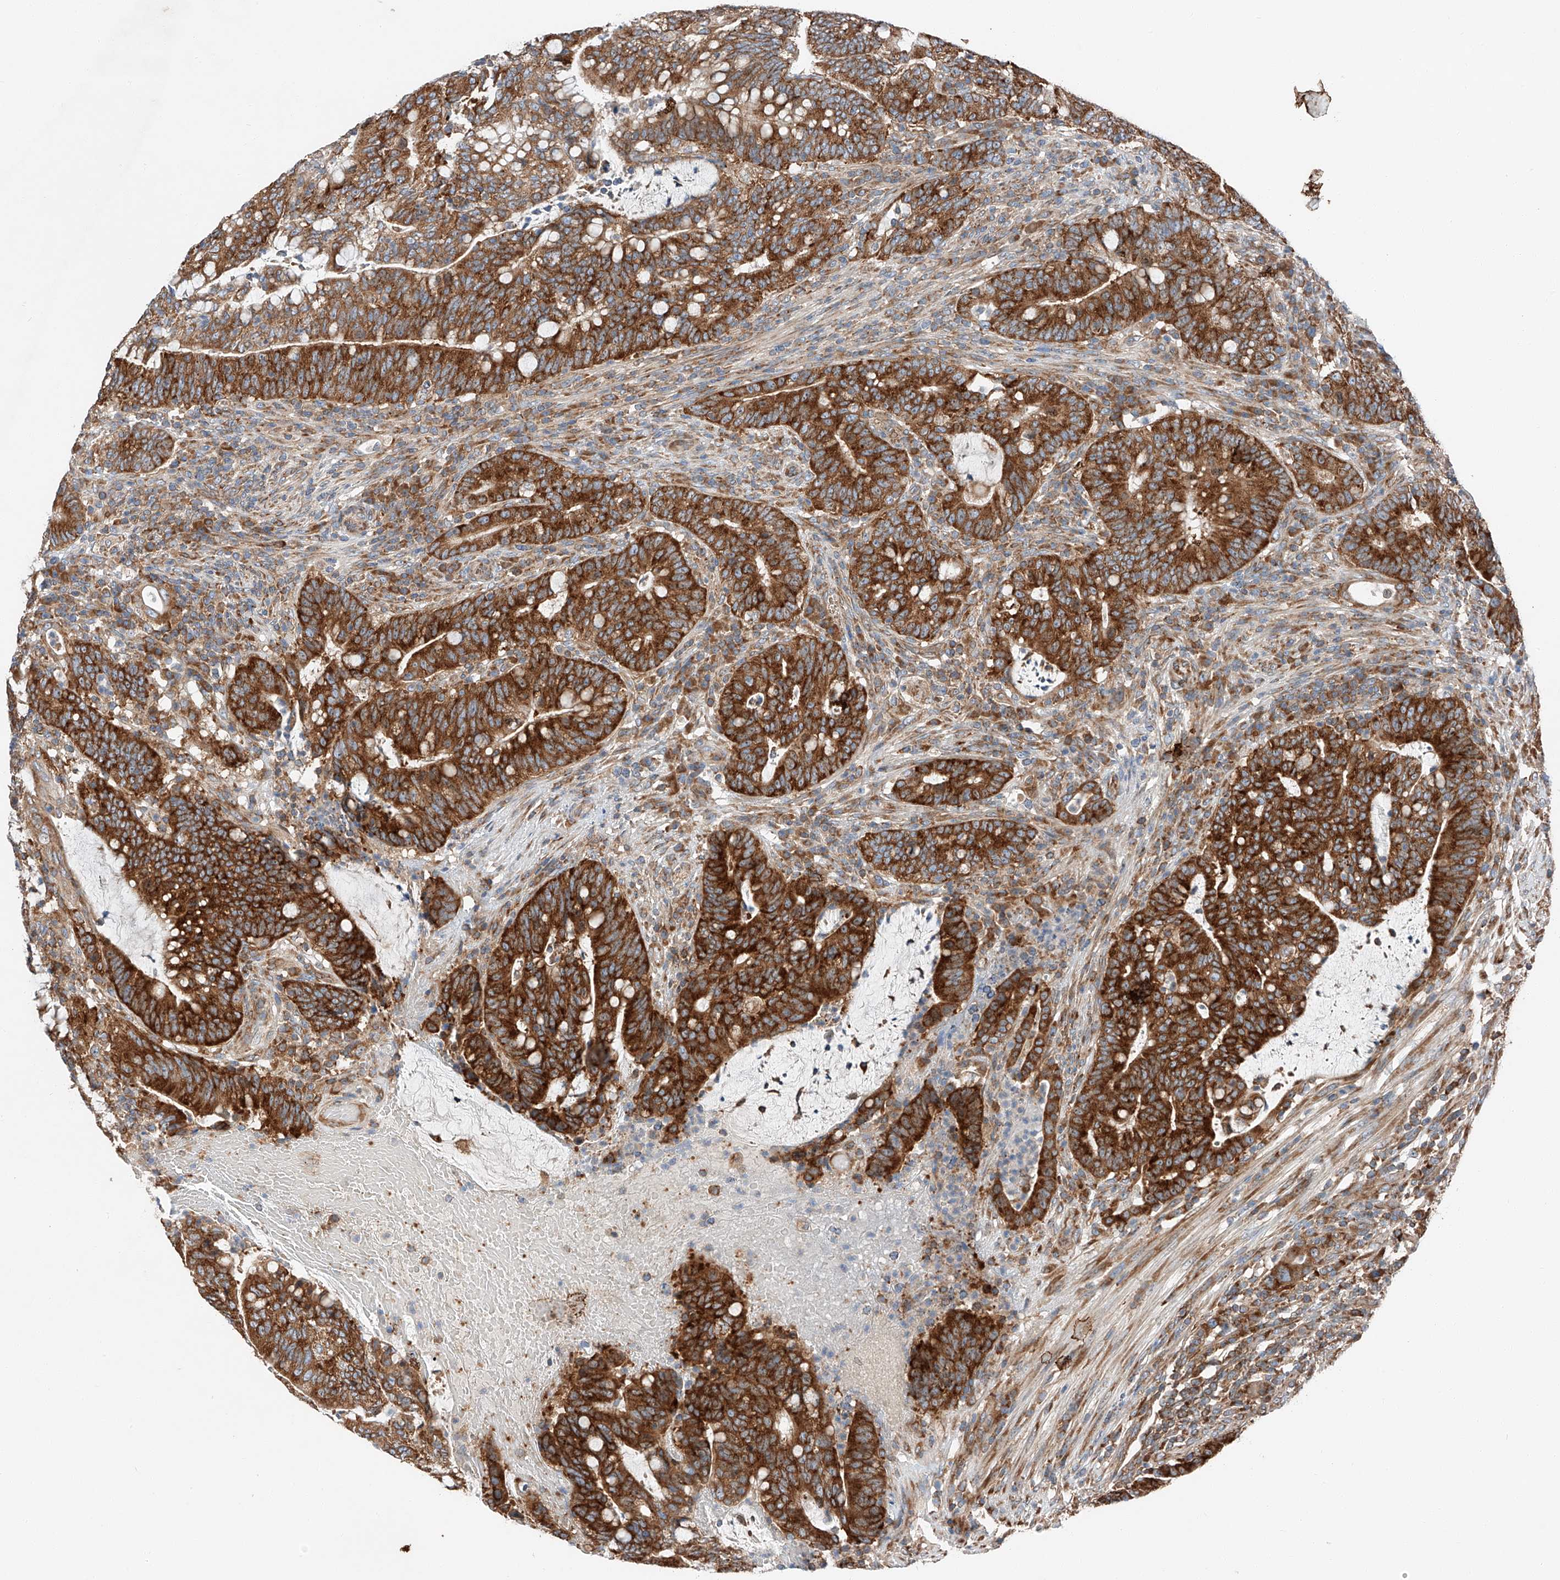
{"staining": {"intensity": "strong", "quantity": ">75%", "location": "cytoplasmic/membranous"}, "tissue": "colorectal cancer", "cell_type": "Tumor cells", "image_type": "cancer", "snomed": [{"axis": "morphology", "description": "Adenocarcinoma, NOS"}, {"axis": "topography", "description": "Colon"}], "caption": "Protein analysis of colorectal cancer tissue exhibits strong cytoplasmic/membranous positivity in approximately >75% of tumor cells.", "gene": "ZC3H15", "patient": {"sex": "female", "age": 66}}